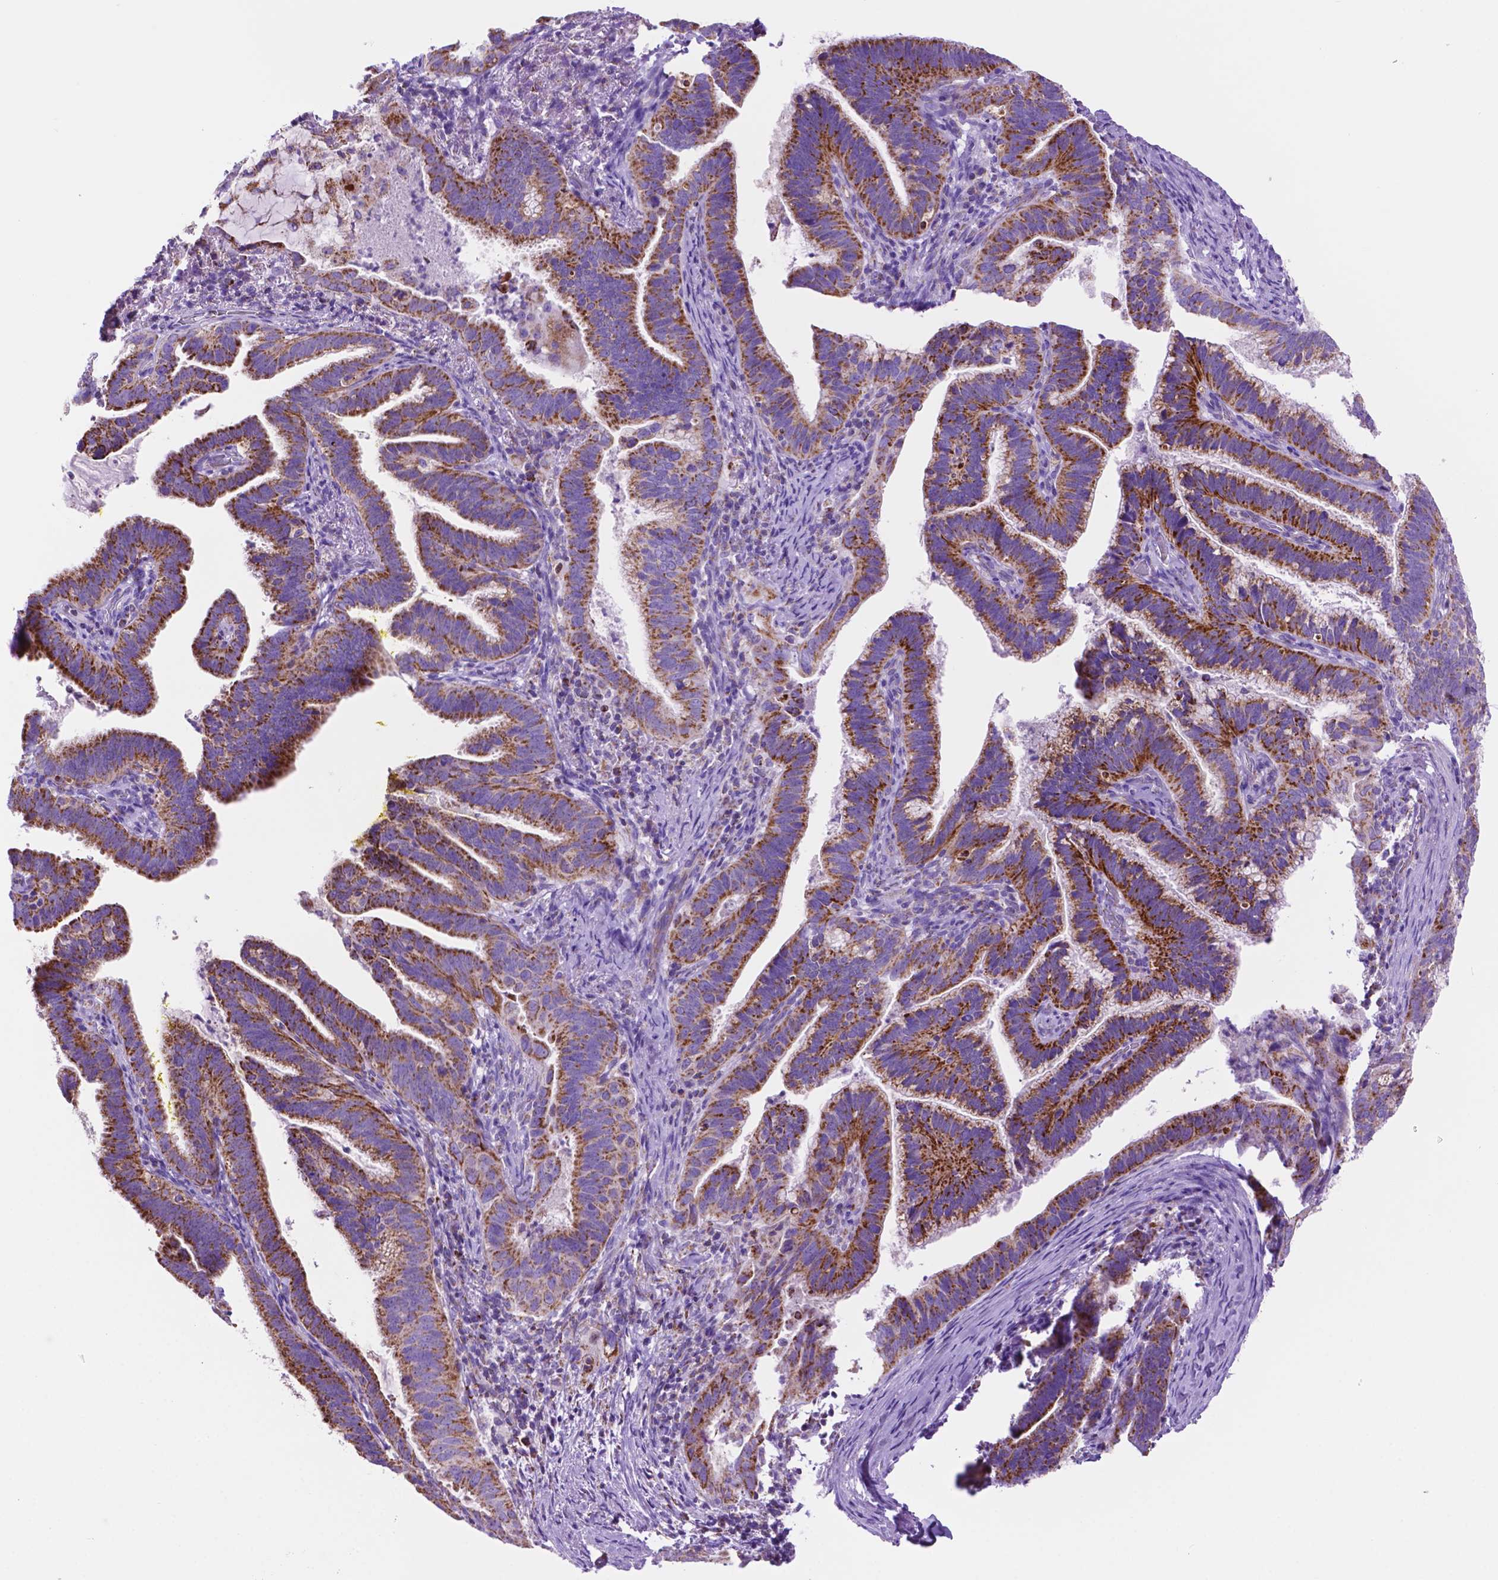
{"staining": {"intensity": "strong", "quantity": ">75%", "location": "cytoplasmic/membranous"}, "tissue": "cervical cancer", "cell_type": "Tumor cells", "image_type": "cancer", "snomed": [{"axis": "morphology", "description": "Adenocarcinoma, NOS"}, {"axis": "topography", "description": "Cervix"}], "caption": "A histopathology image of human cervical cancer stained for a protein reveals strong cytoplasmic/membranous brown staining in tumor cells. (IHC, brightfield microscopy, high magnification).", "gene": "GDPD5", "patient": {"sex": "female", "age": 61}}